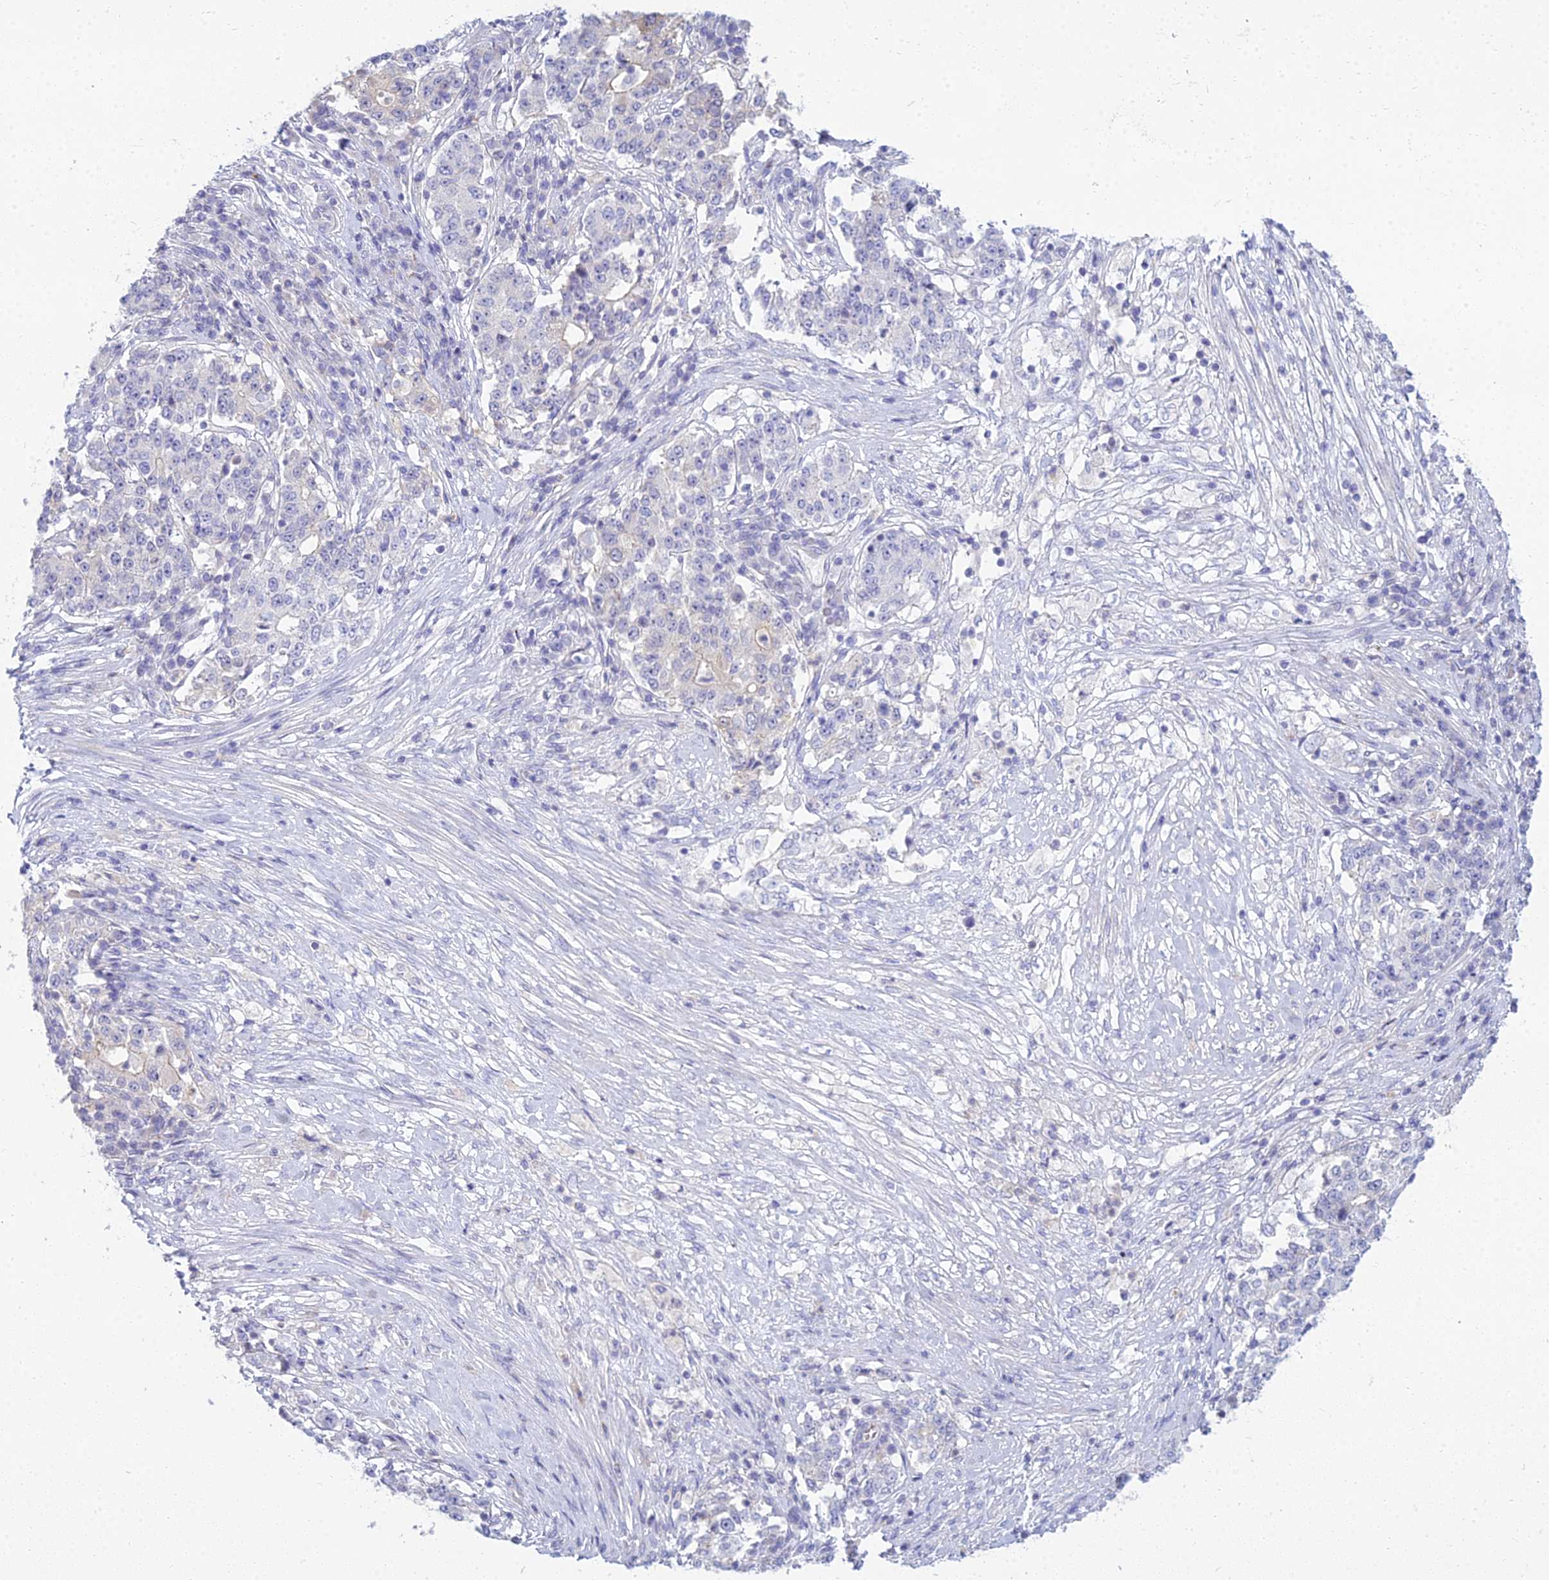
{"staining": {"intensity": "negative", "quantity": "none", "location": "none"}, "tissue": "stomach cancer", "cell_type": "Tumor cells", "image_type": "cancer", "snomed": [{"axis": "morphology", "description": "Adenocarcinoma, NOS"}, {"axis": "topography", "description": "Stomach"}], "caption": "Immunohistochemistry photomicrograph of human stomach cancer (adenocarcinoma) stained for a protein (brown), which demonstrates no expression in tumor cells.", "gene": "SMIM24", "patient": {"sex": "male", "age": 59}}